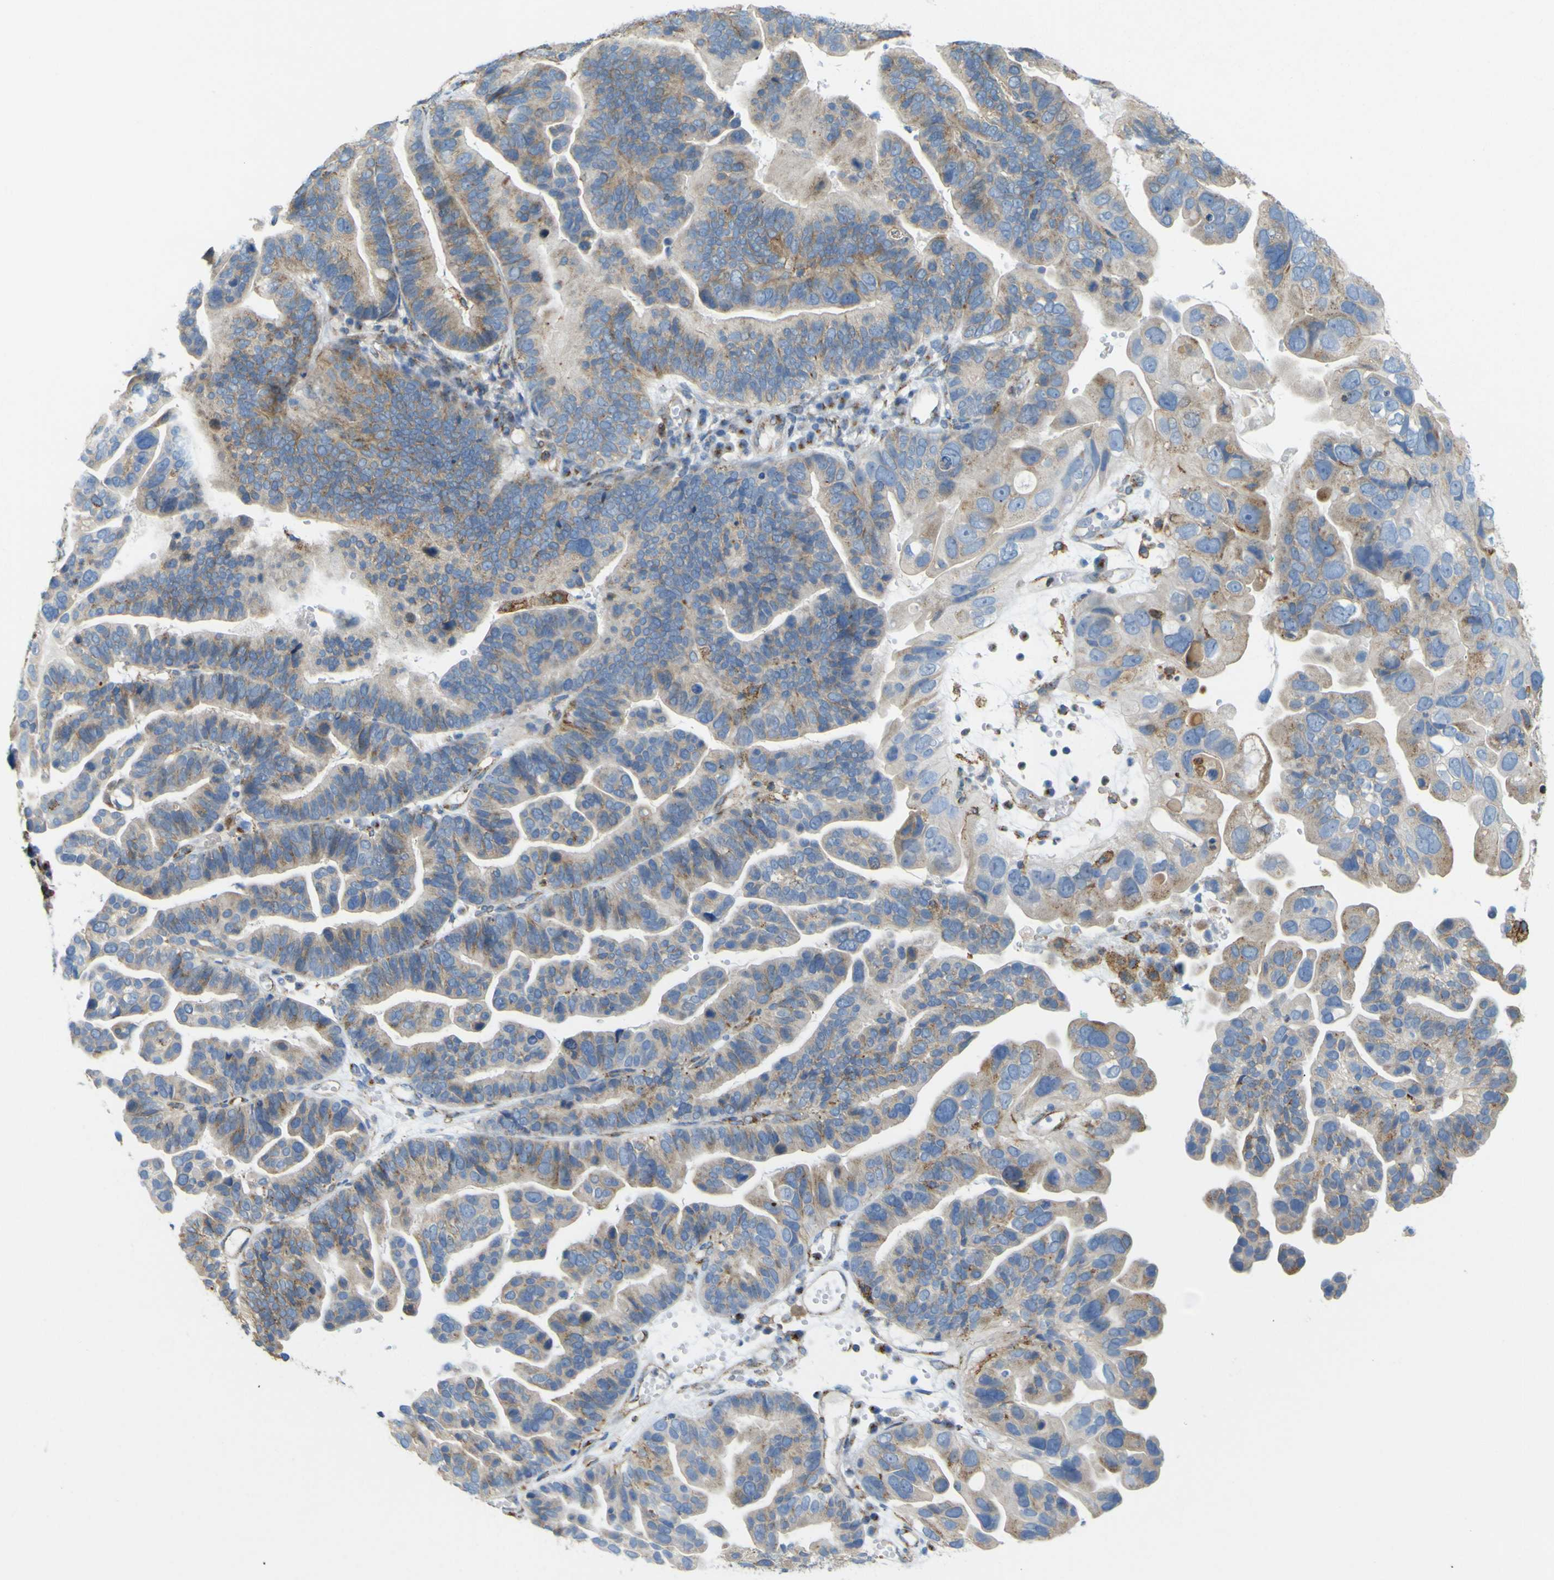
{"staining": {"intensity": "weak", "quantity": "25%-75%", "location": "cytoplasmic/membranous"}, "tissue": "ovarian cancer", "cell_type": "Tumor cells", "image_type": "cancer", "snomed": [{"axis": "morphology", "description": "Cystadenocarcinoma, serous, NOS"}, {"axis": "topography", "description": "Ovary"}], "caption": "The immunohistochemical stain shows weak cytoplasmic/membranous staining in tumor cells of ovarian cancer (serous cystadenocarcinoma) tissue.", "gene": "IGF2R", "patient": {"sex": "female", "age": 56}}